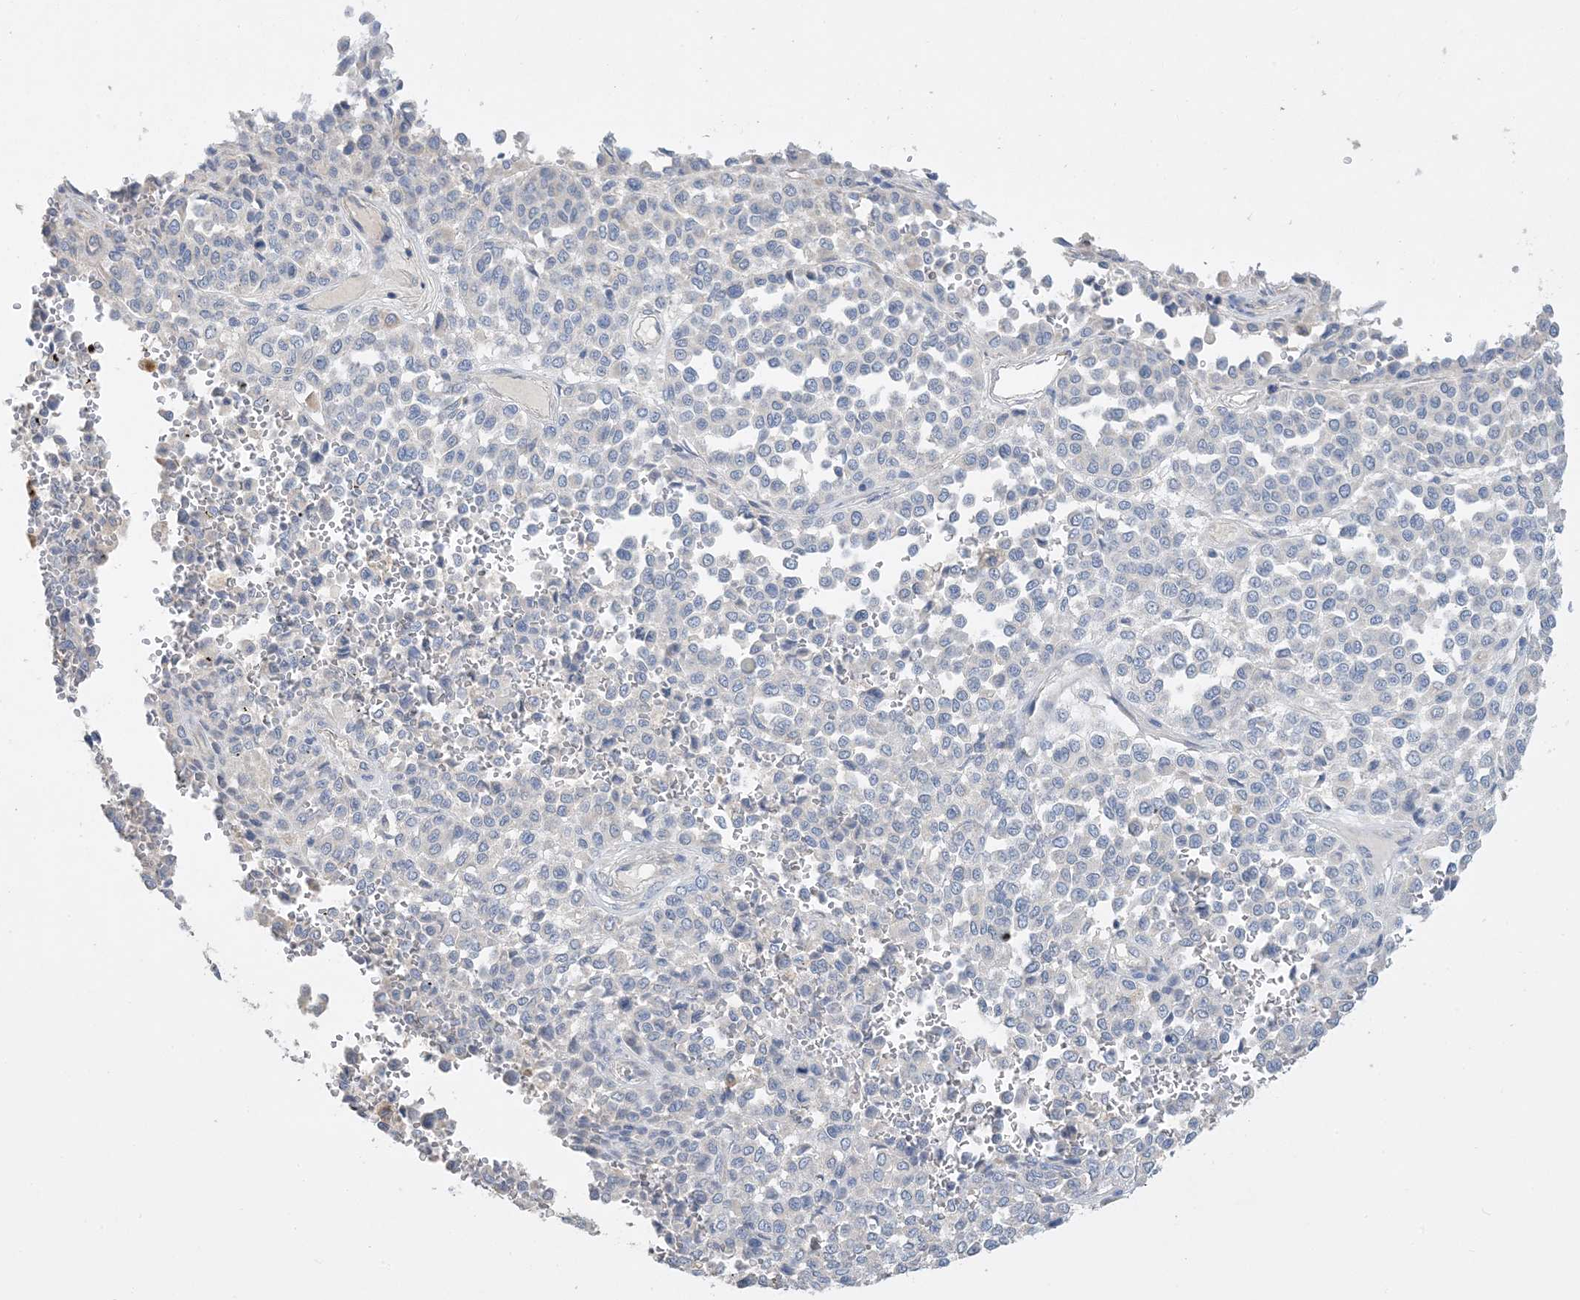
{"staining": {"intensity": "negative", "quantity": "none", "location": "none"}, "tissue": "melanoma", "cell_type": "Tumor cells", "image_type": "cancer", "snomed": [{"axis": "morphology", "description": "Malignant melanoma, Metastatic site"}, {"axis": "topography", "description": "Pancreas"}], "caption": "IHC histopathology image of neoplastic tissue: human melanoma stained with DAB shows no significant protein staining in tumor cells.", "gene": "KPRP", "patient": {"sex": "female", "age": 30}}